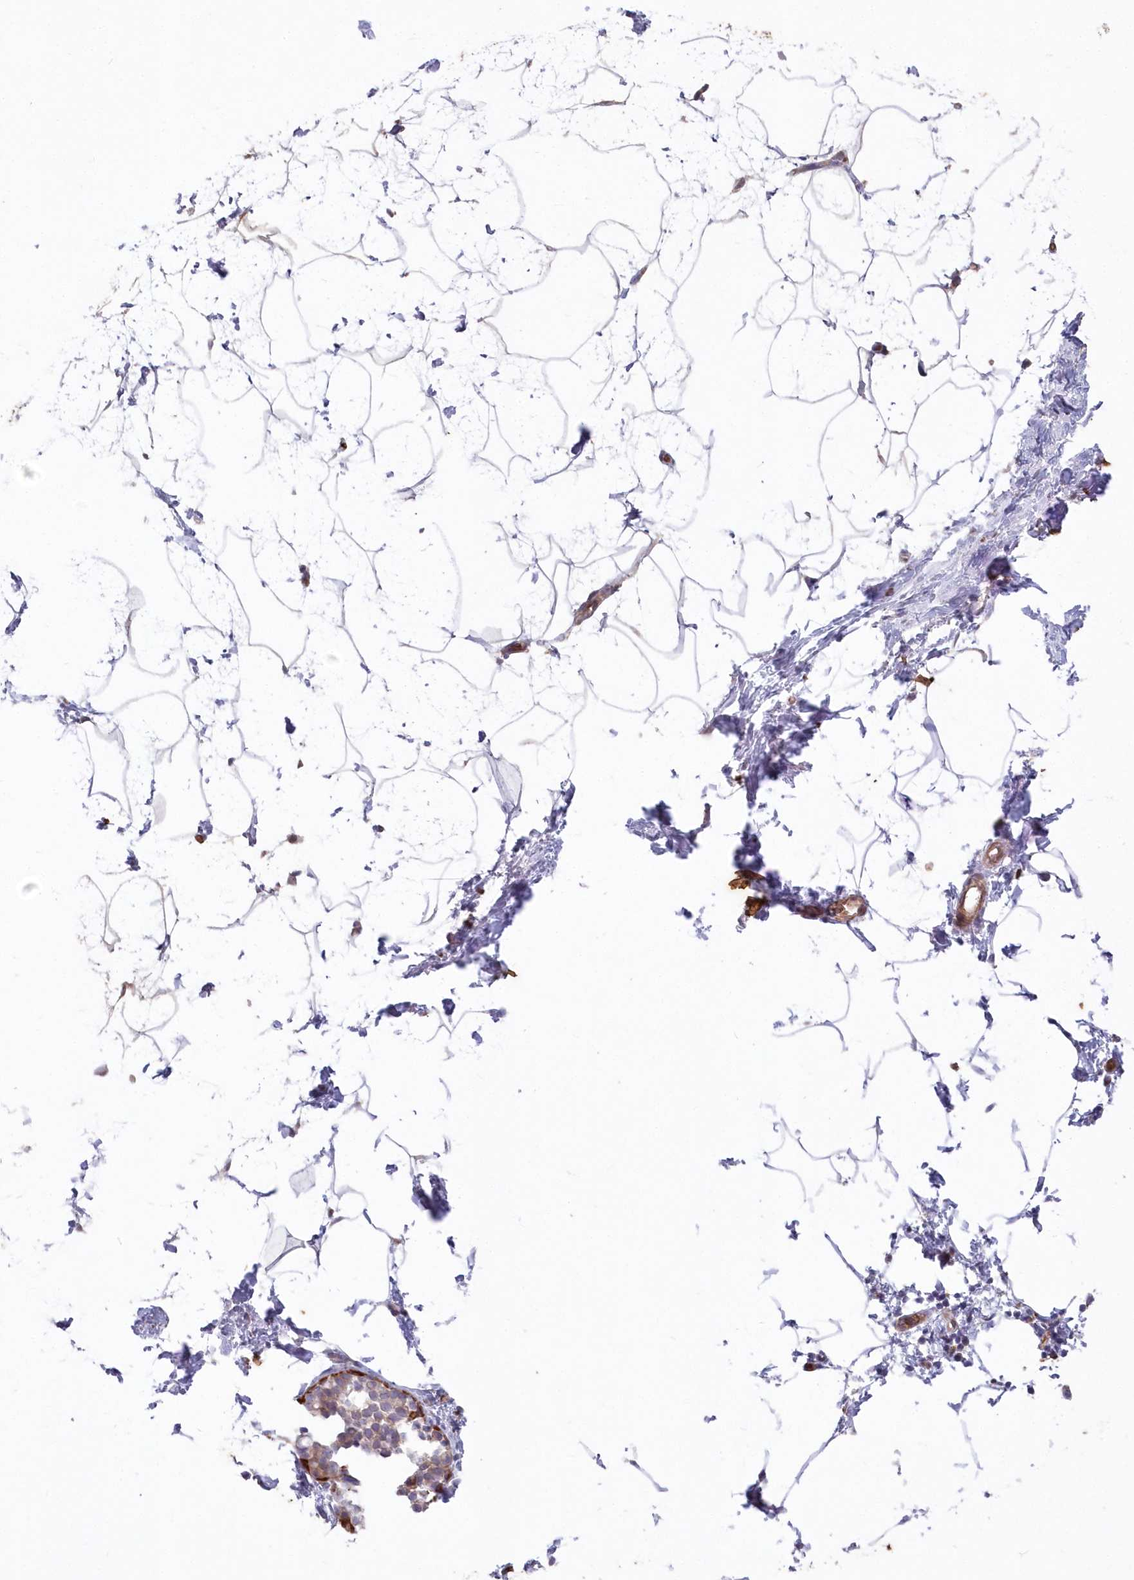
{"staining": {"intensity": "negative", "quantity": "none", "location": "none"}, "tissue": "breast", "cell_type": "Adipocytes", "image_type": "normal", "snomed": [{"axis": "morphology", "description": "Normal tissue, NOS"}, {"axis": "morphology", "description": "Lobular carcinoma"}, {"axis": "topography", "description": "Breast"}], "caption": "Adipocytes show no significant protein positivity in normal breast. The staining was performed using DAB to visualize the protein expression in brown, while the nuclei were stained in blue with hematoxylin (Magnification: 20x).", "gene": "SERINC1", "patient": {"sex": "female", "age": 62}}